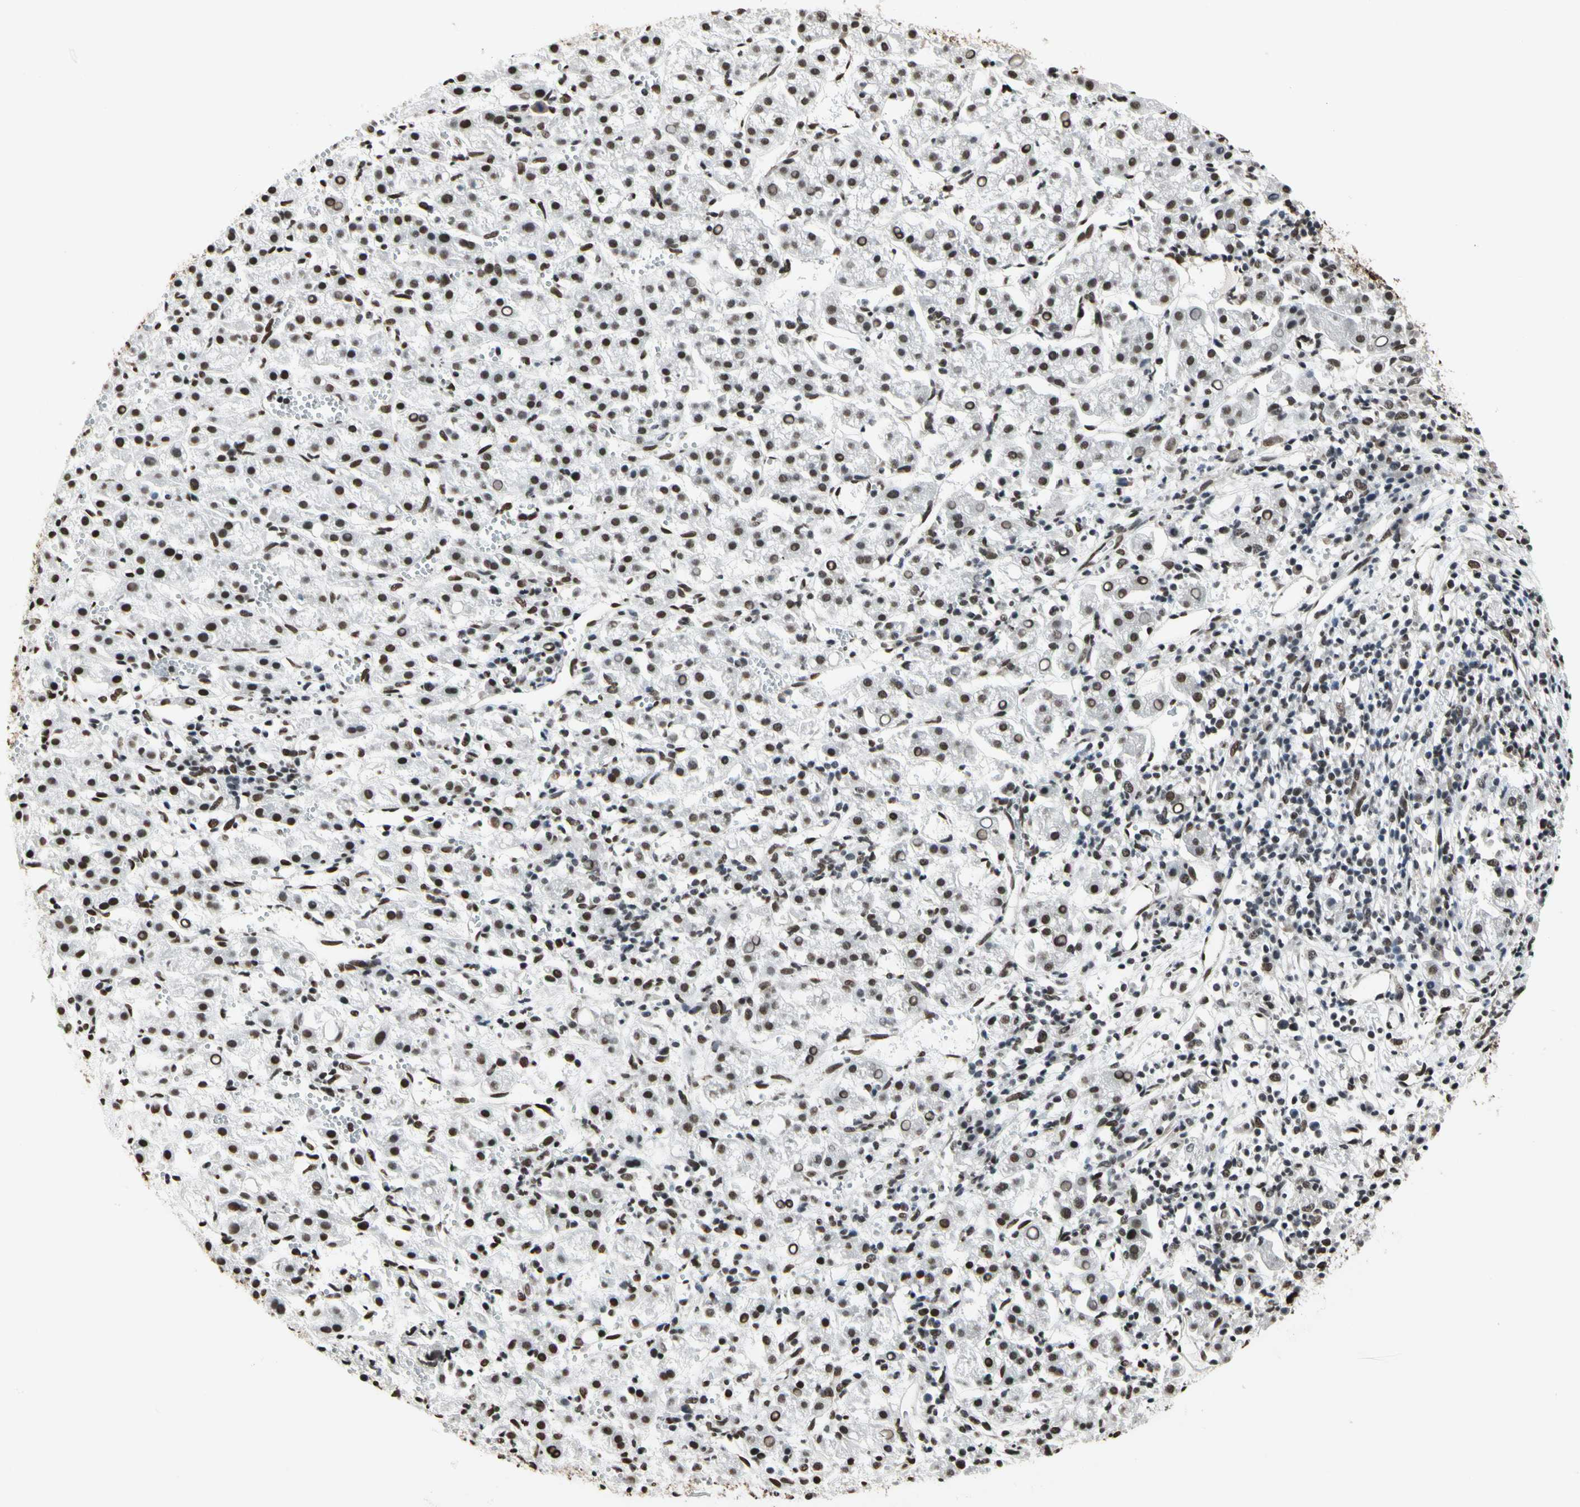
{"staining": {"intensity": "strong", "quantity": ">75%", "location": "nuclear"}, "tissue": "liver cancer", "cell_type": "Tumor cells", "image_type": "cancer", "snomed": [{"axis": "morphology", "description": "Carcinoma, Hepatocellular, NOS"}, {"axis": "topography", "description": "Liver"}], "caption": "DAB immunohistochemical staining of liver cancer (hepatocellular carcinoma) shows strong nuclear protein staining in about >75% of tumor cells. Nuclei are stained in blue.", "gene": "HNRNPK", "patient": {"sex": "female", "age": 58}}